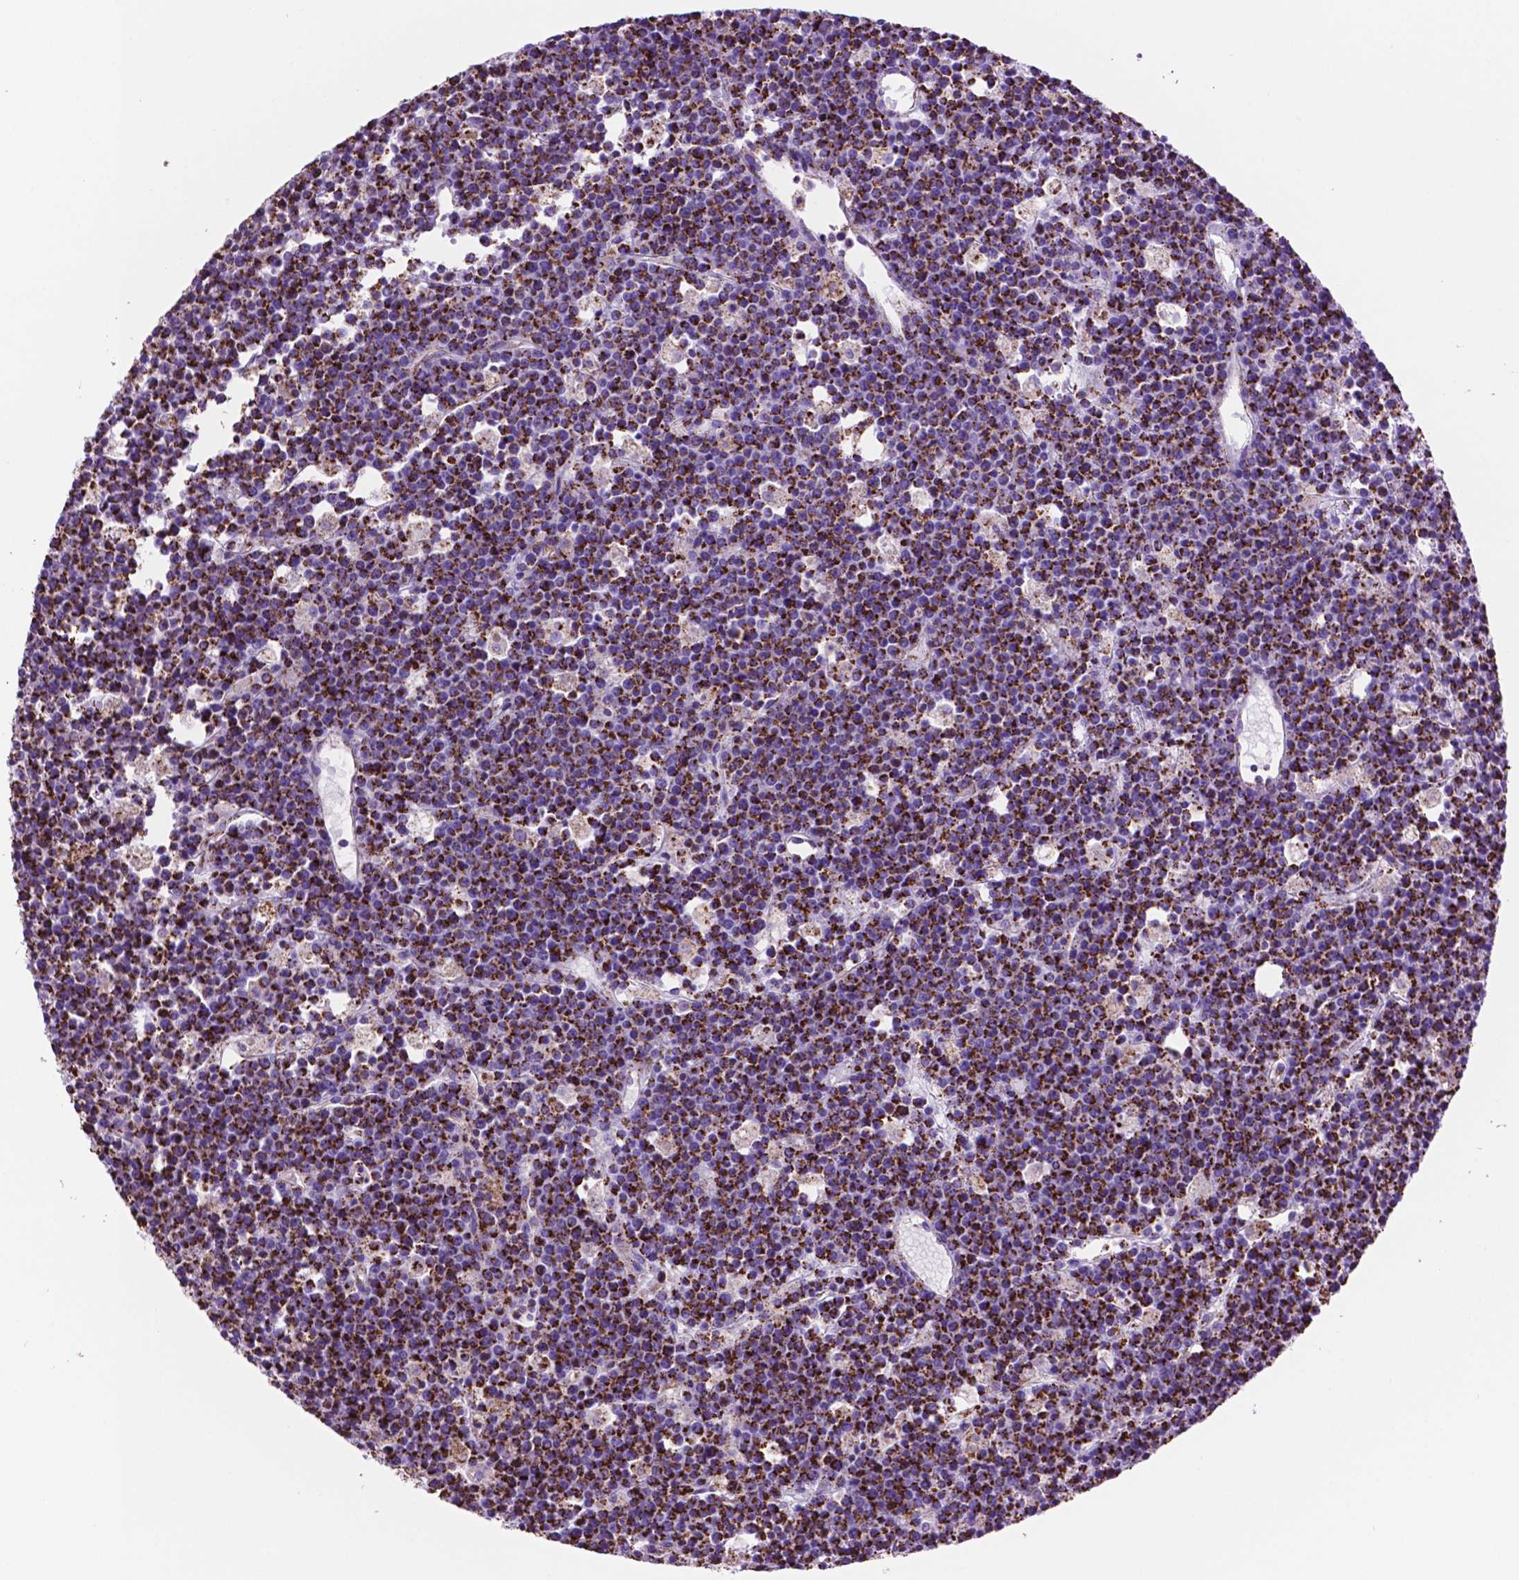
{"staining": {"intensity": "strong", "quantity": ">75%", "location": "cytoplasmic/membranous"}, "tissue": "lymphoma", "cell_type": "Tumor cells", "image_type": "cancer", "snomed": [{"axis": "morphology", "description": "Malignant lymphoma, non-Hodgkin's type, High grade"}, {"axis": "topography", "description": "Ovary"}], "caption": "A high amount of strong cytoplasmic/membranous expression is seen in about >75% of tumor cells in malignant lymphoma, non-Hodgkin's type (high-grade) tissue. (IHC, brightfield microscopy, high magnification).", "gene": "GDPD5", "patient": {"sex": "female", "age": 56}}